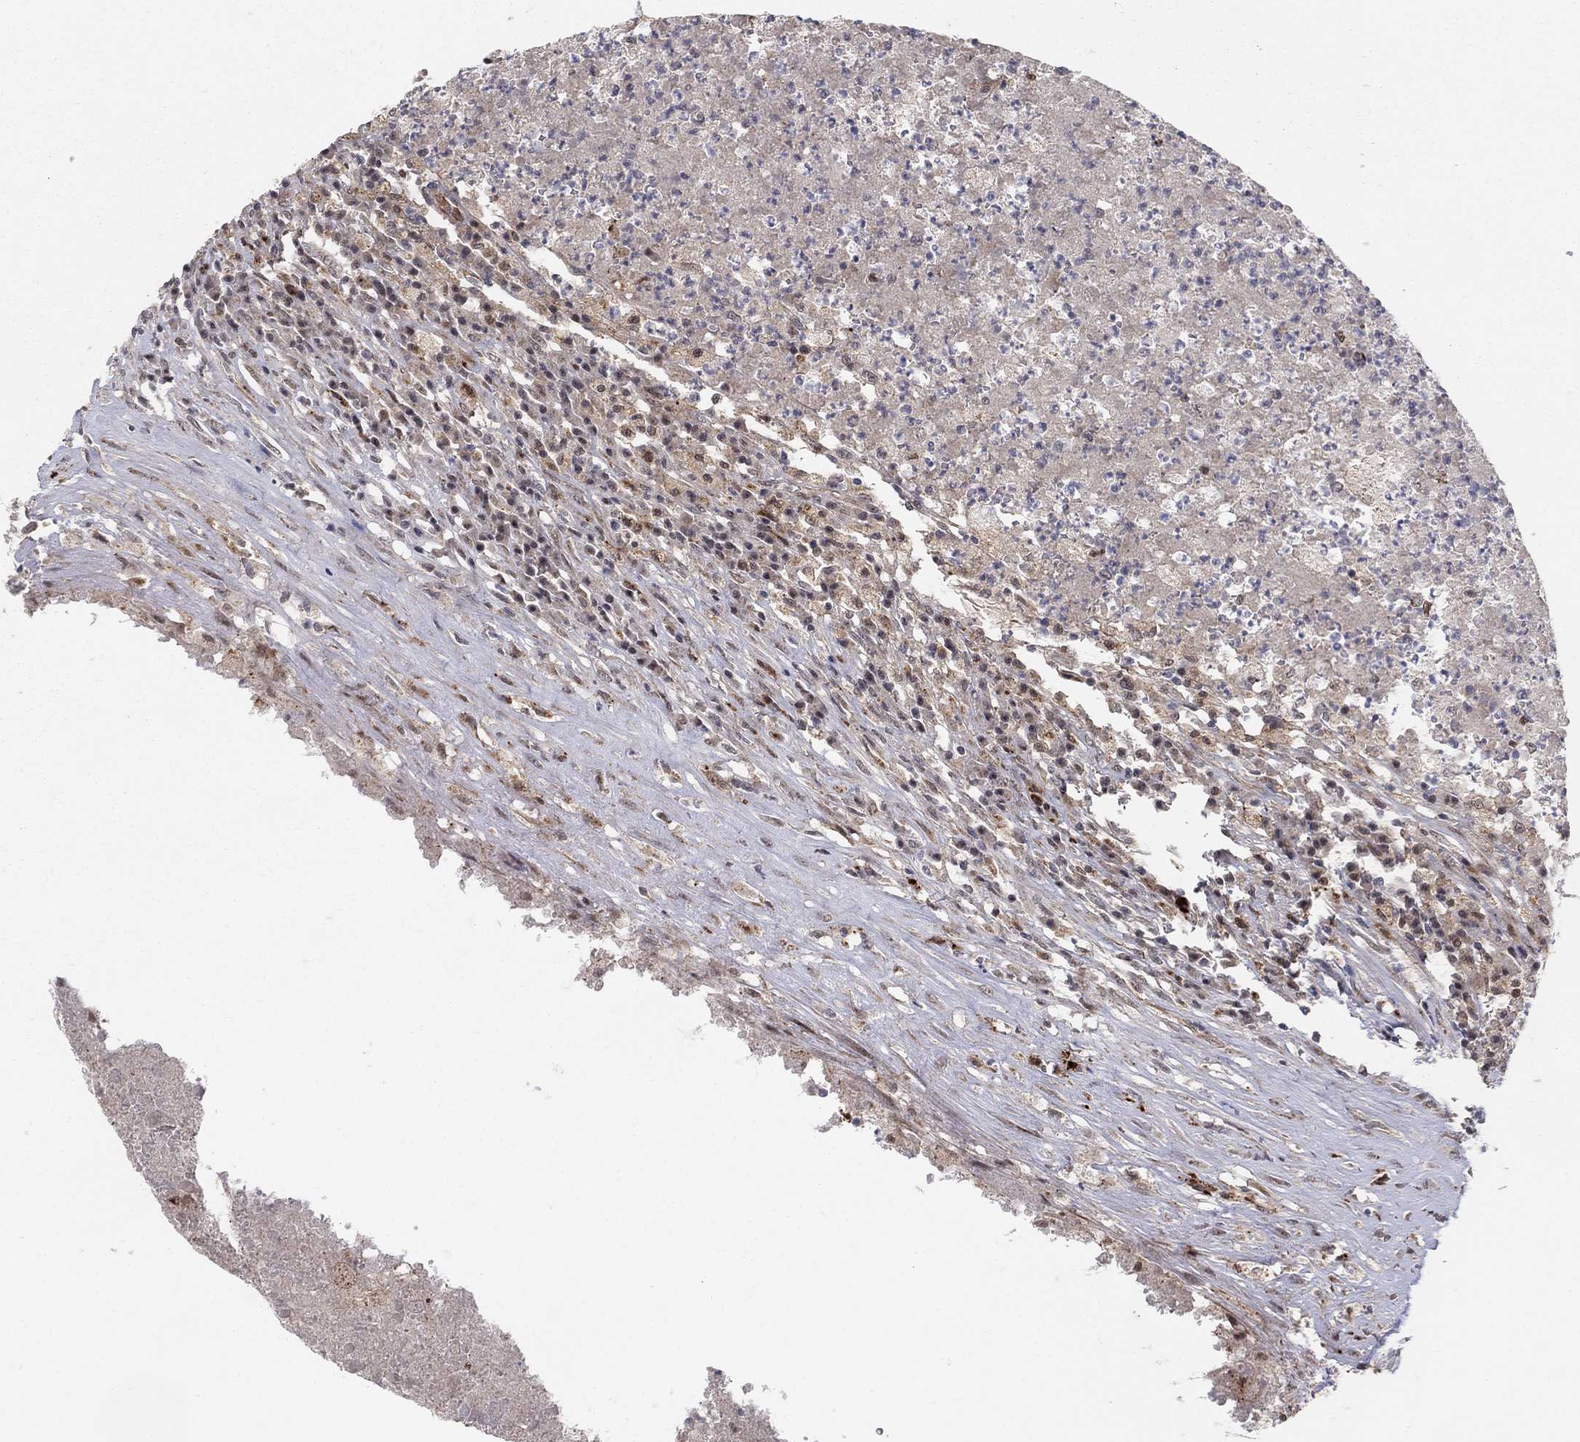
{"staining": {"intensity": "weak", "quantity": "<25%", "location": "cytoplasmic/membranous"}, "tissue": "testis cancer", "cell_type": "Tumor cells", "image_type": "cancer", "snomed": [{"axis": "morphology", "description": "Necrosis, NOS"}, {"axis": "morphology", "description": "Carcinoma, Embryonal, NOS"}, {"axis": "topography", "description": "Testis"}], "caption": "IHC of human embryonal carcinoma (testis) displays no expression in tumor cells.", "gene": "ZNF395", "patient": {"sex": "male", "age": 19}}